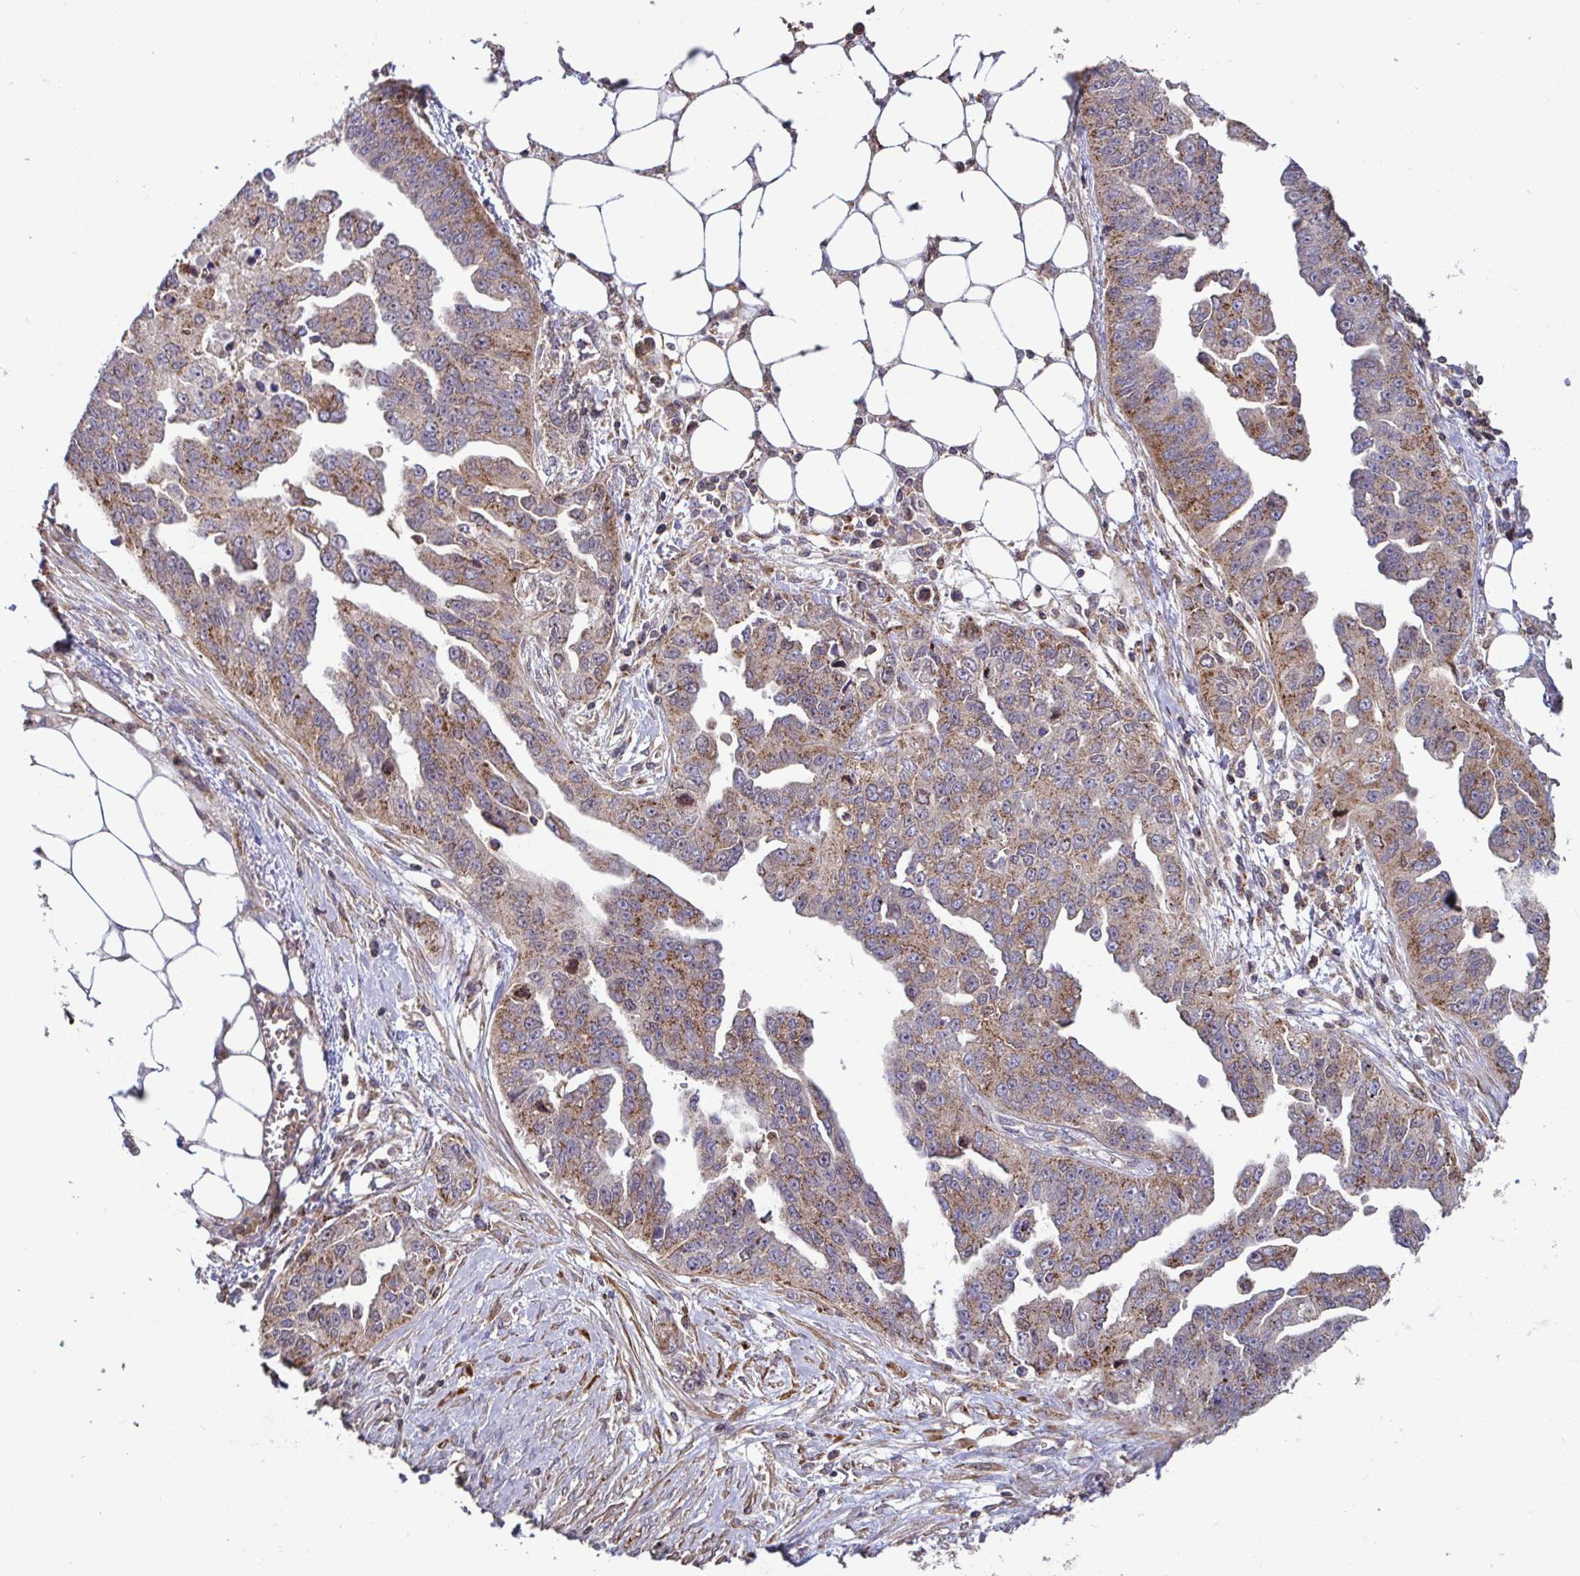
{"staining": {"intensity": "moderate", "quantity": ">75%", "location": "cytoplasmic/membranous"}, "tissue": "ovarian cancer", "cell_type": "Tumor cells", "image_type": "cancer", "snomed": [{"axis": "morphology", "description": "Cystadenocarcinoma, serous, NOS"}, {"axis": "topography", "description": "Ovary"}], "caption": "Approximately >75% of tumor cells in serous cystadenocarcinoma (ovarian) exhibit moderate cytoplasmic/membranous protein expression as visualized by brown immunohistochemical staining.", "gene": "SPRY1", "patient": {"sex": "female", "age": 75}}